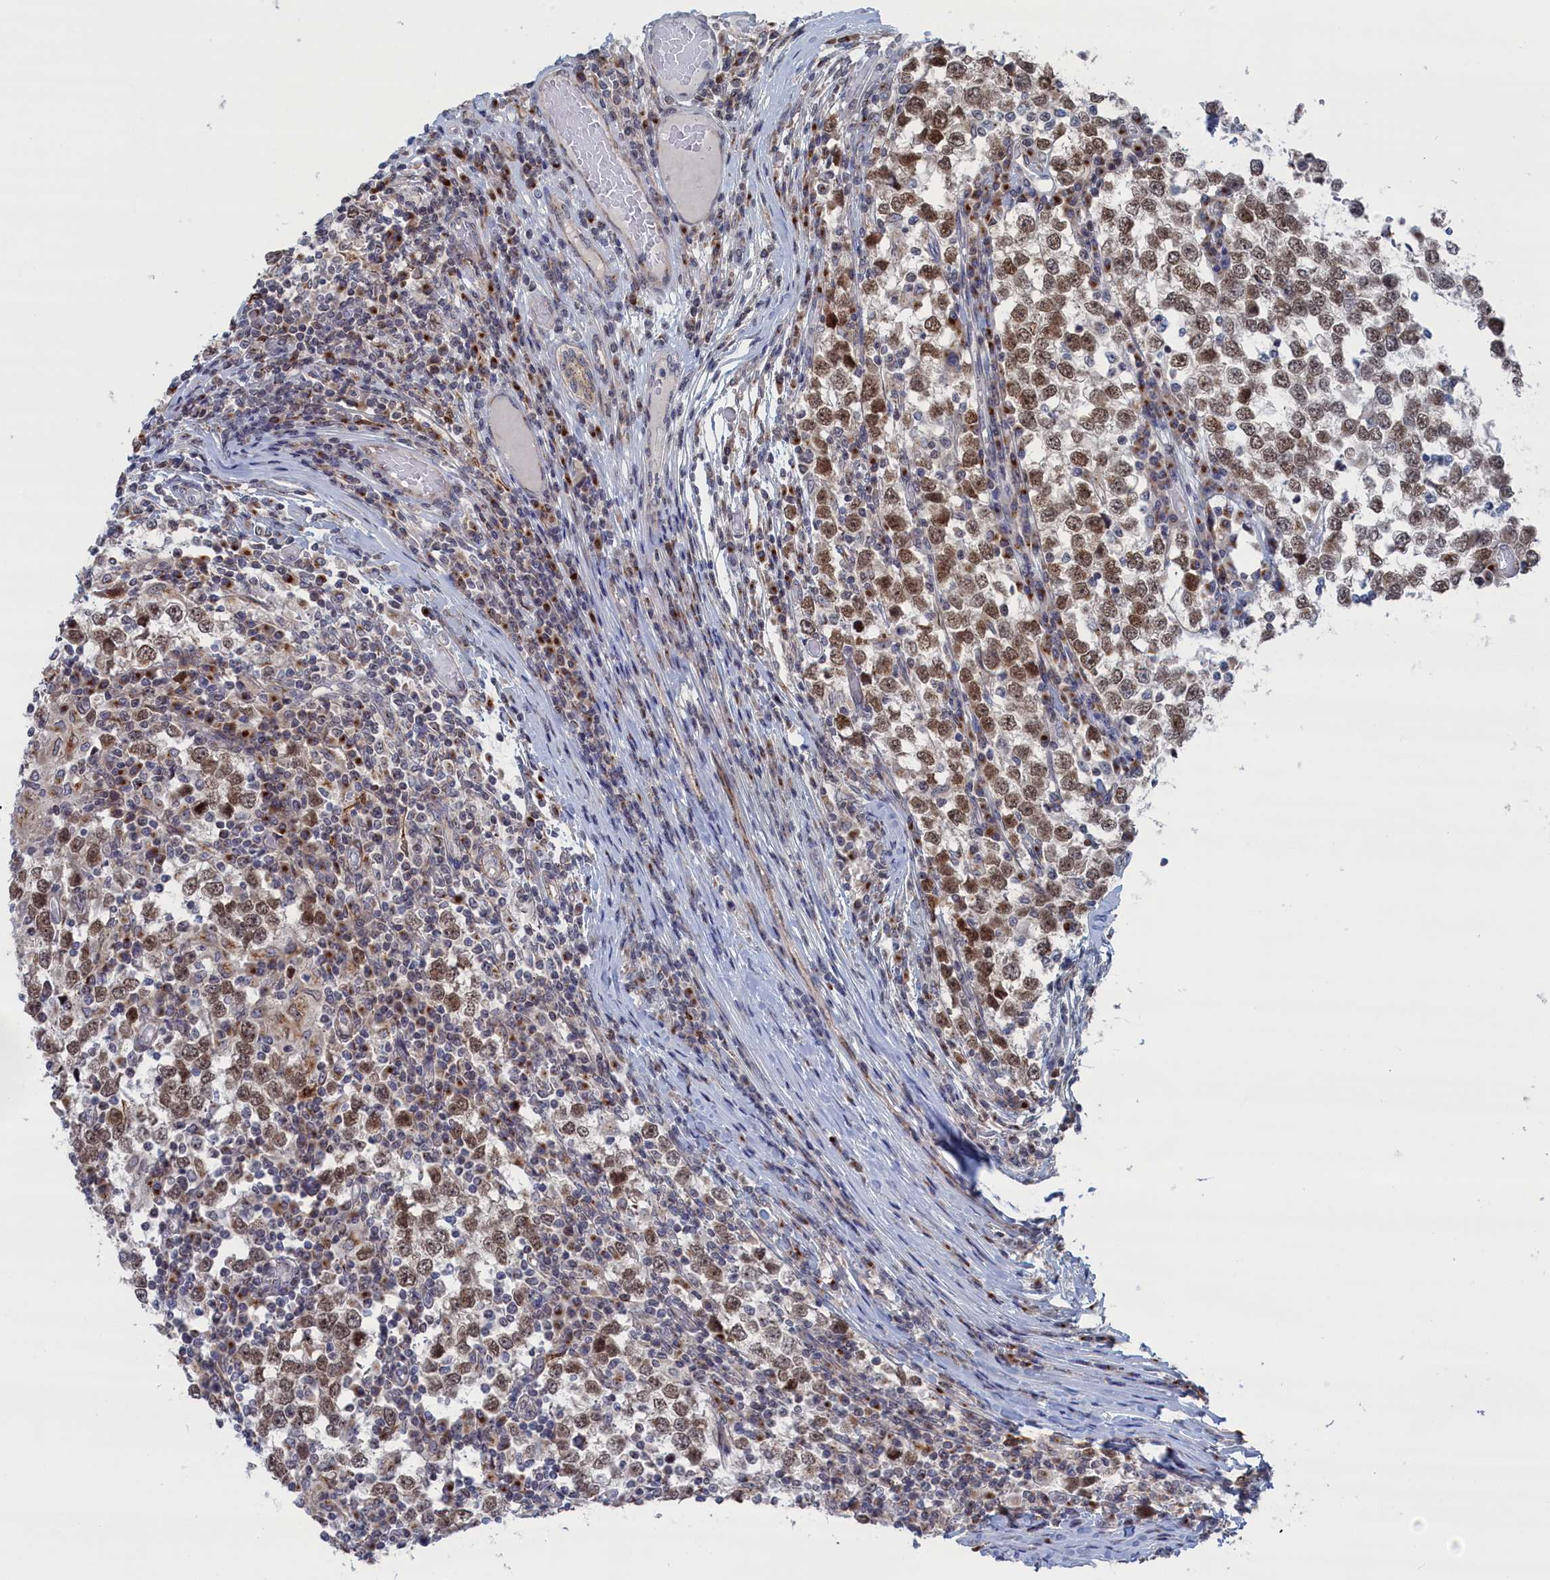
{"staining": {"intensity": "moderate", "quantity": ">75%", "location": "nuclear"}, "tissue": "testis cancer", "cell_type": "Tumor cells", "image_type": "cancer", "snomed": [{"axis": "morphology", "description": "Seminoma, NOS"}, {"axis": "topography", "description": "Testis"}], "caption": "Moderate nuclear staining is seen in approximately >75% of tumor cells in testis seminoma.", "gene": "IRX1", "patient": {"sex": "male", "age": 65}}